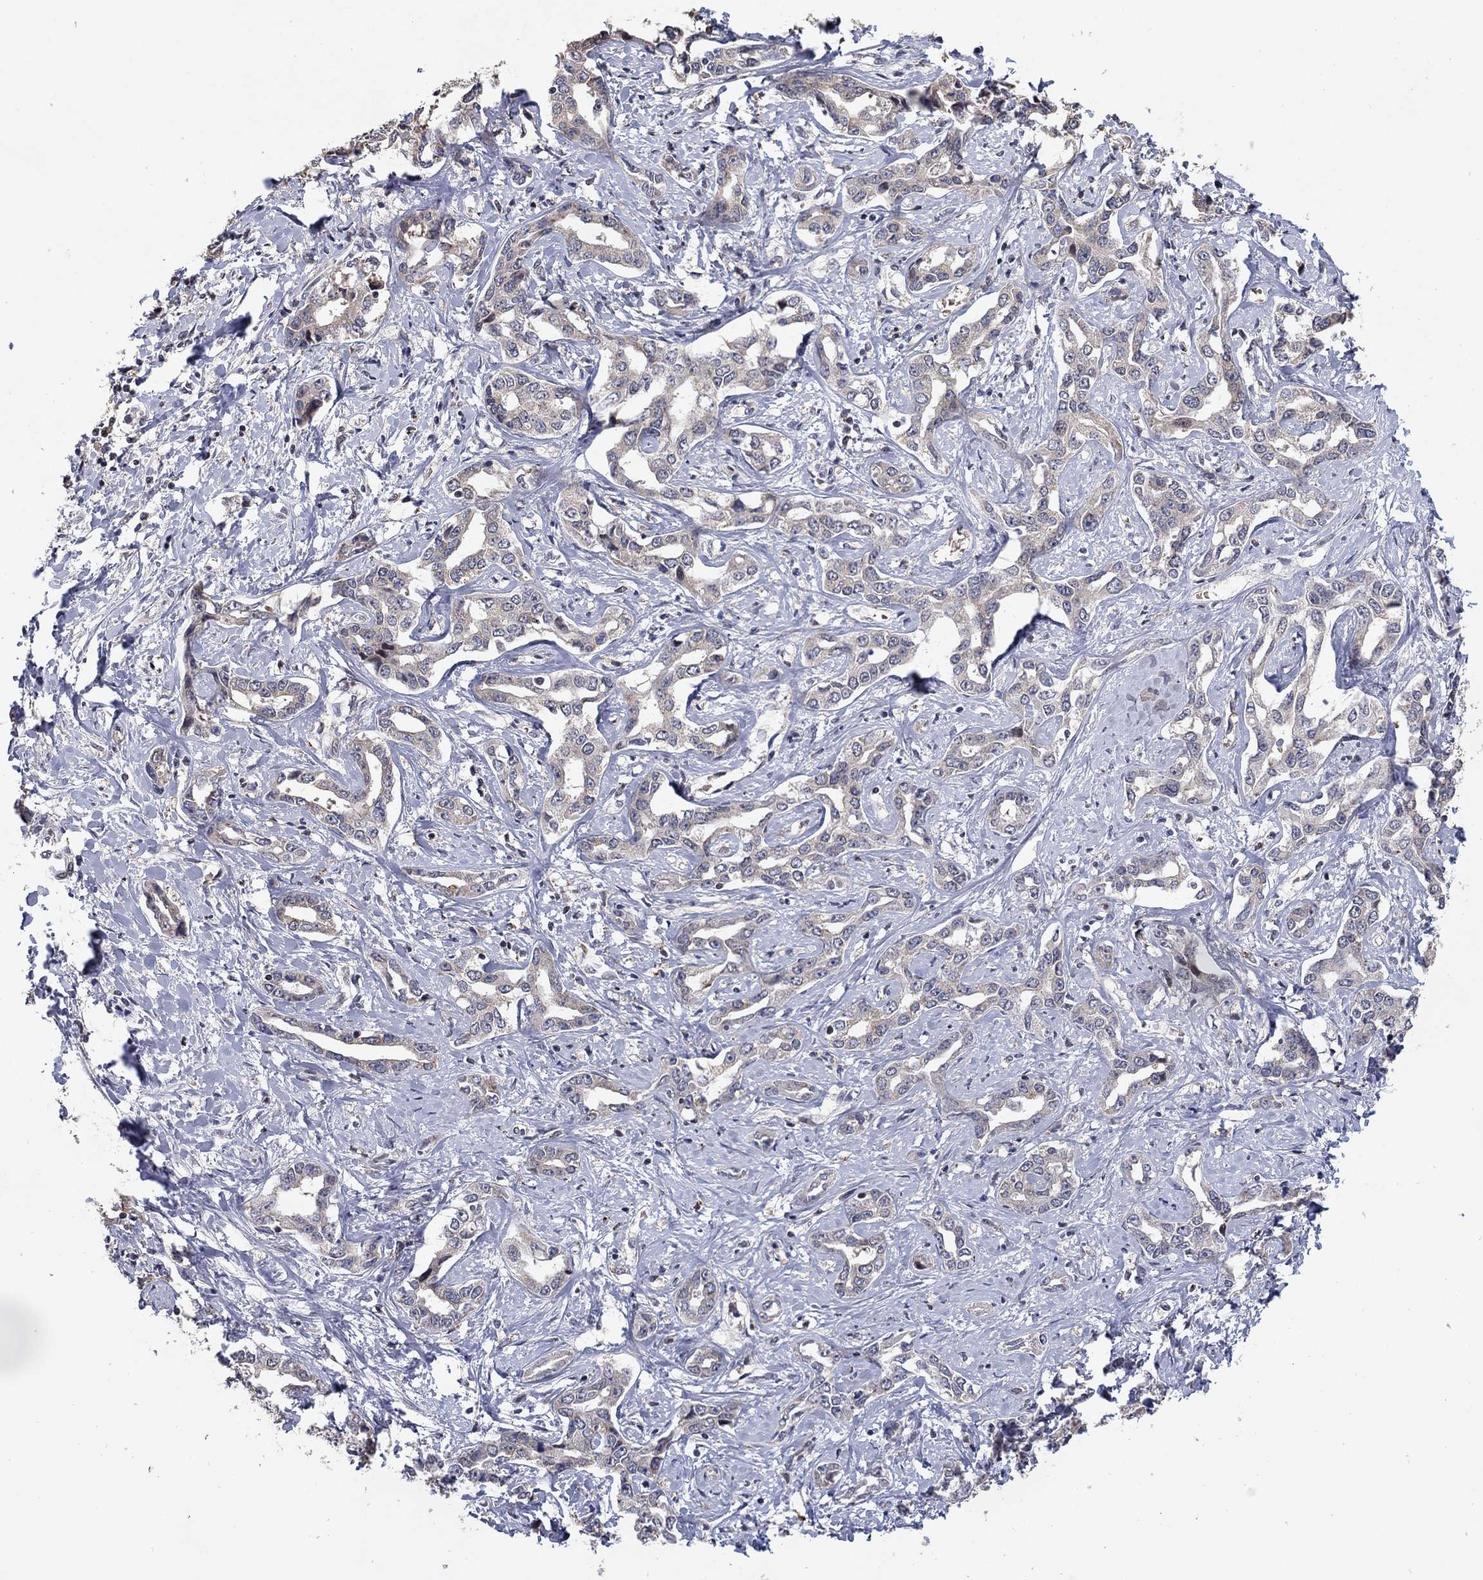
{"staining": {"intensity": "negative", "quantity": "none", "location": "none"}, "tissue": "liver cancer", "cell_type": "Tumor cells", "image_type": "cancer", "snomed": [{"axis": "morphology", "description": "Cholangiocarcinoma"}, {"axis": "topography", "description": "Liver"}], "caption": "DAB immunohistochemical staining of human liver cholangiocarcinoma displays no significant staining in tumor cells.", "gene": "LPCAT4", "patient": {"sex": "male", "age": 59}}